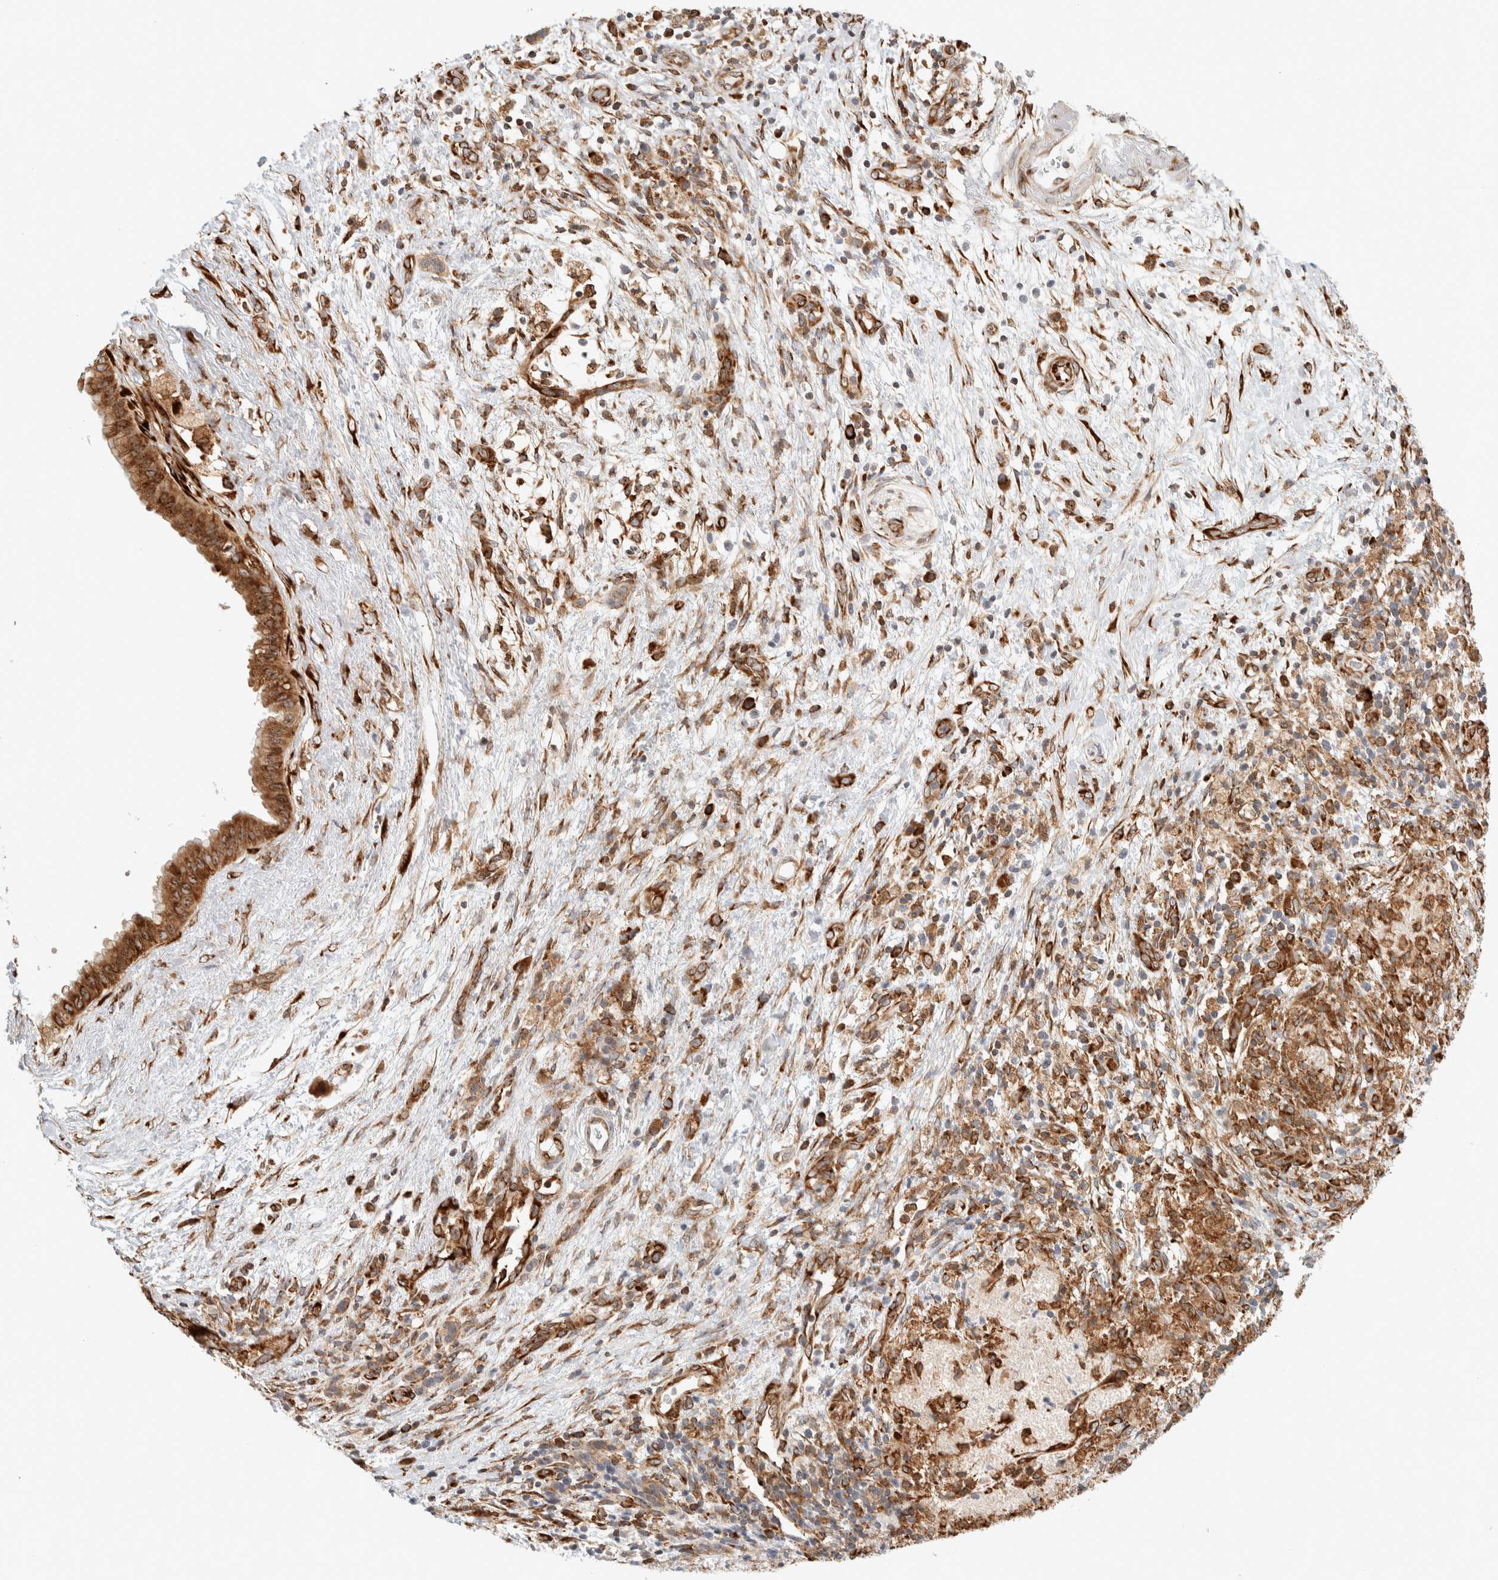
{"staining": {"intensity": "strong", "quantity": ">75%", "location": "cytoplasmic/membranous"}, "tissue": "pancreatic cancer", "cell_type": "Tumor cells", "image_type": "cancer", "snomed": [{"axis": "morphology", "description": "Adenocarcinoma, NOS"}, {"axis": "topography", "description": "Pancreas"}], "caption": "DAB (3,3'-diaminobenzidine) immunohistochemical staining of human adenocarcinoma (pancreatic) exhibits strong cytoplasmic/membranous protein positivity in about >75% of tumor cells. (brown staining indicates protein expression, while blue staining denotes nuclei).", "gene": "LLGL2", "patient": {"sex": "female", "age": 78}}